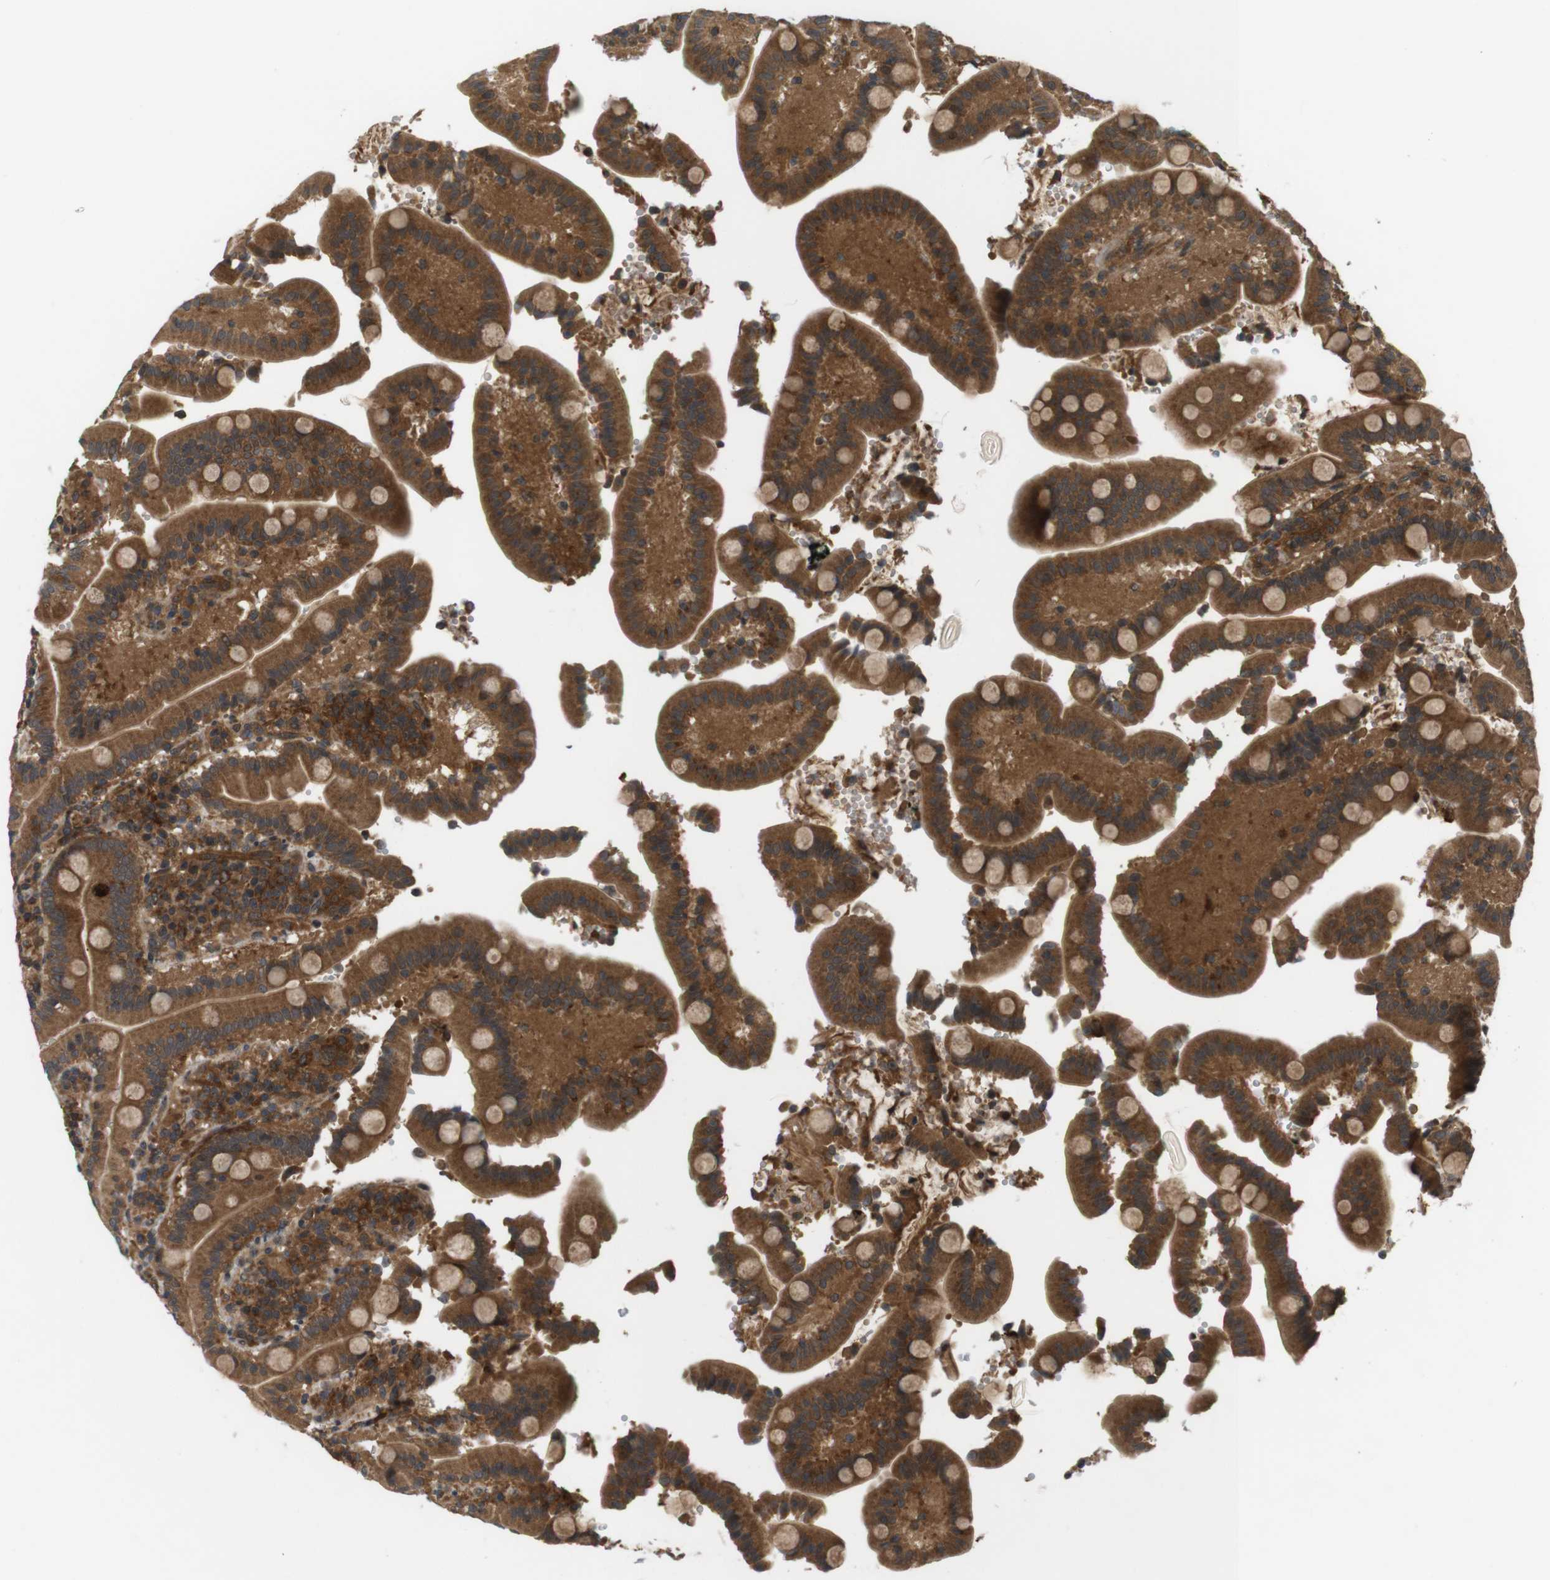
{"staining": {"intensity": "strong", "quantity": ">75%", "location": "cytoplasmic/membranous"}, "tissue": "duodenum", "cell_type": "Glandular cells", "image_type": "normal", "snomed": [{"axis": "morphology", "description": "Normal tissue, NOS"}, {"axis": "topography", "description": "Small intestine, NOS"}], "caption": "This is a photomicrograph of immunohistochemistry staining of unremarkable duodenum, which shows strong positivity in the cytoplasmic/membranous of glandular cells.", "gene": "NFKBIE", "patient": {"sex": "female", "age": 71}}